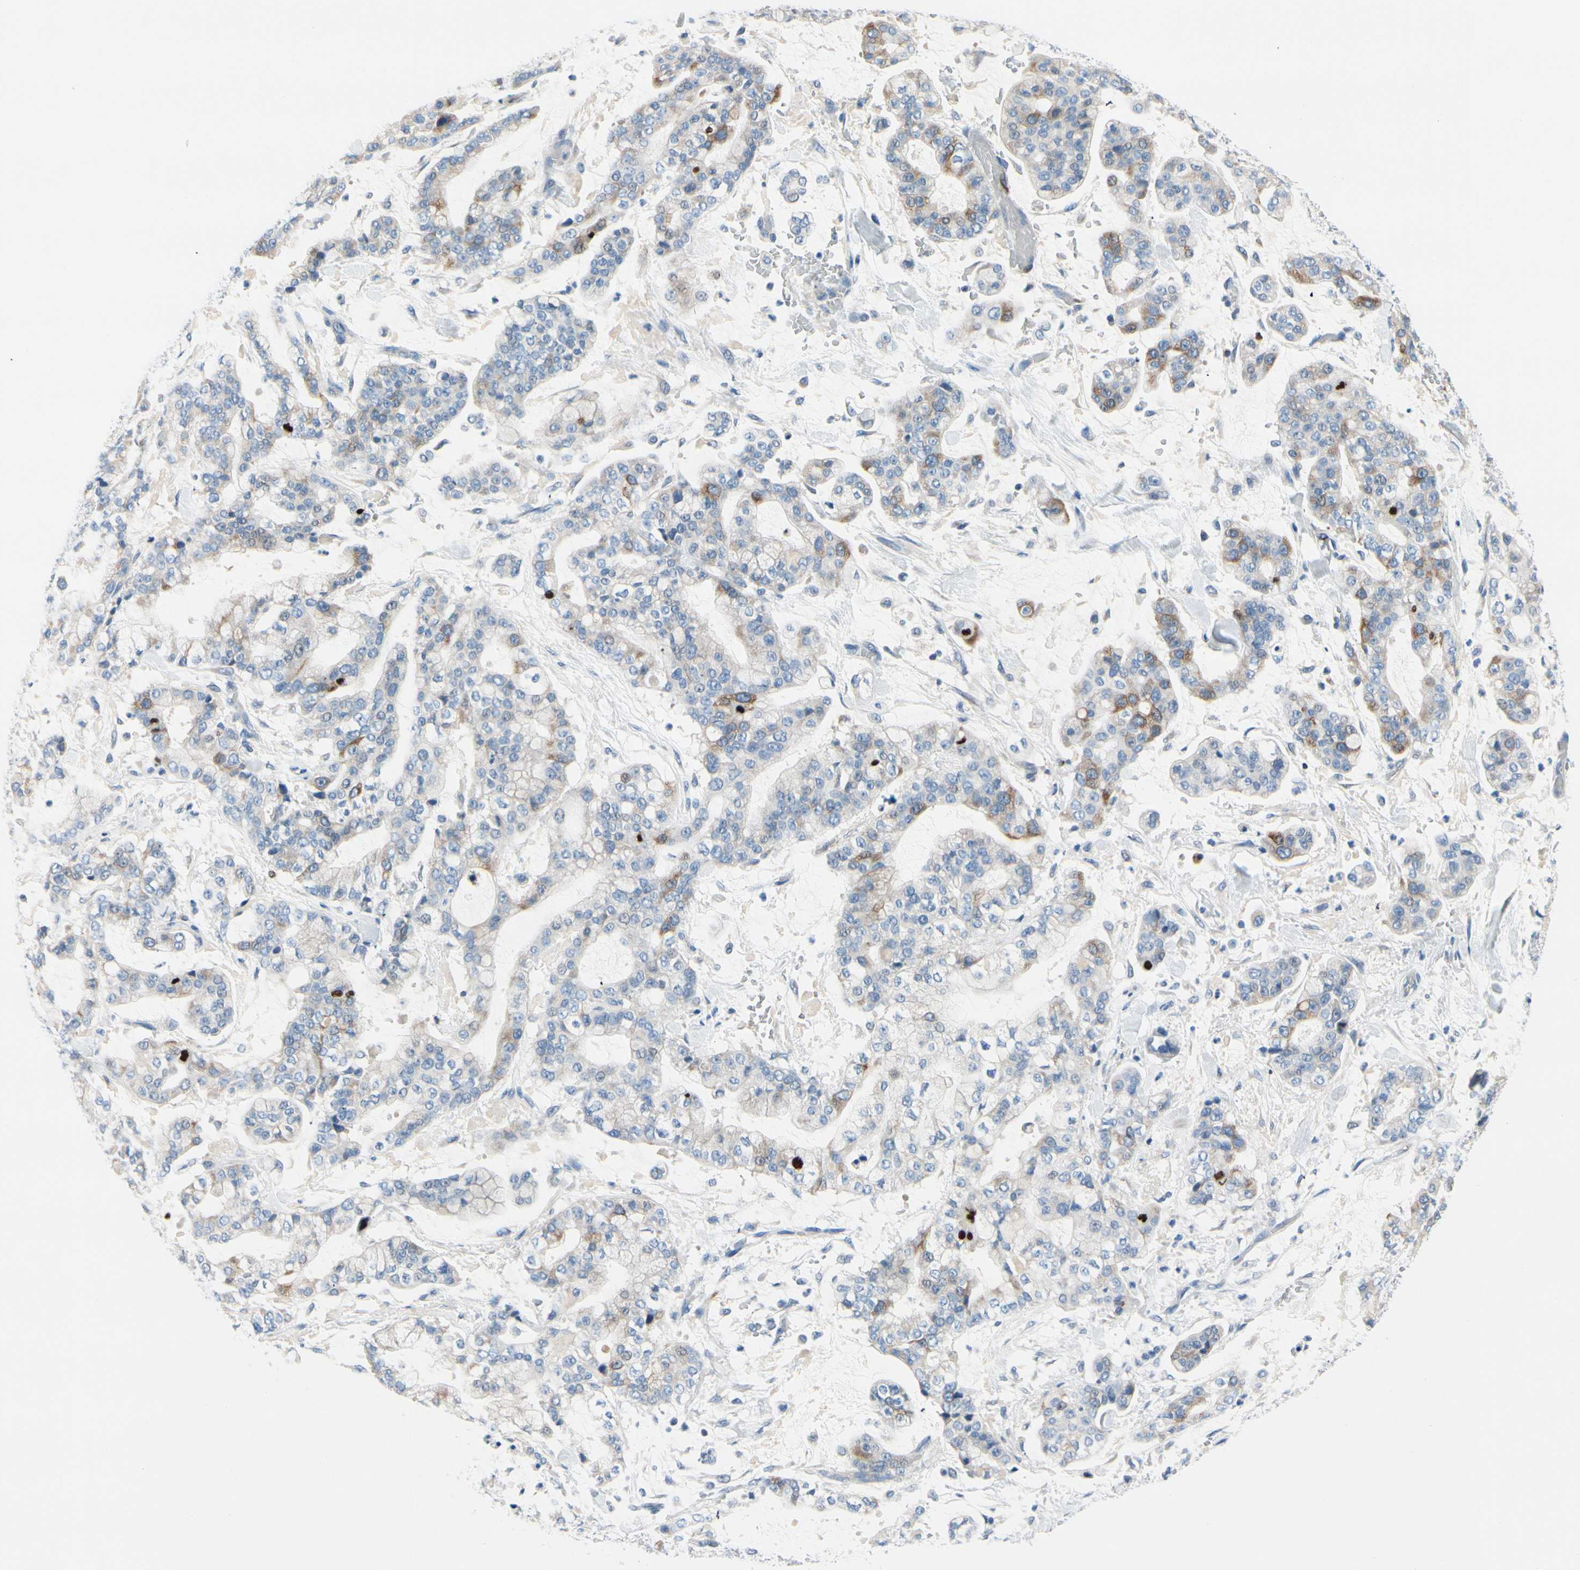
{"staining": {"intensity": "moderate", "quantity": "<25%", "location": "cytoplasmic/membranous"}, "tissue": "stomach cancer", "cell_type": "Tumor cells", "image_type": "cancer", "snomed": [{"axis": "morphology", "description": "Normal tissue, NOS"}, {"axis": "morphology", "description": "Adenocarcinoma, NOS"}, {"axis": "topography", "description": "Stomach, upper"}, {"axis": "topography", "description": "Stomach"}], "caption": "Human stomach cancer stained for a protein (brown) shows moderate cytoplasmic/membranous positive staining in about <25% of tumor cells.", "gene": "CKAP2", "patient": {"sex": "male", "age": 76}}